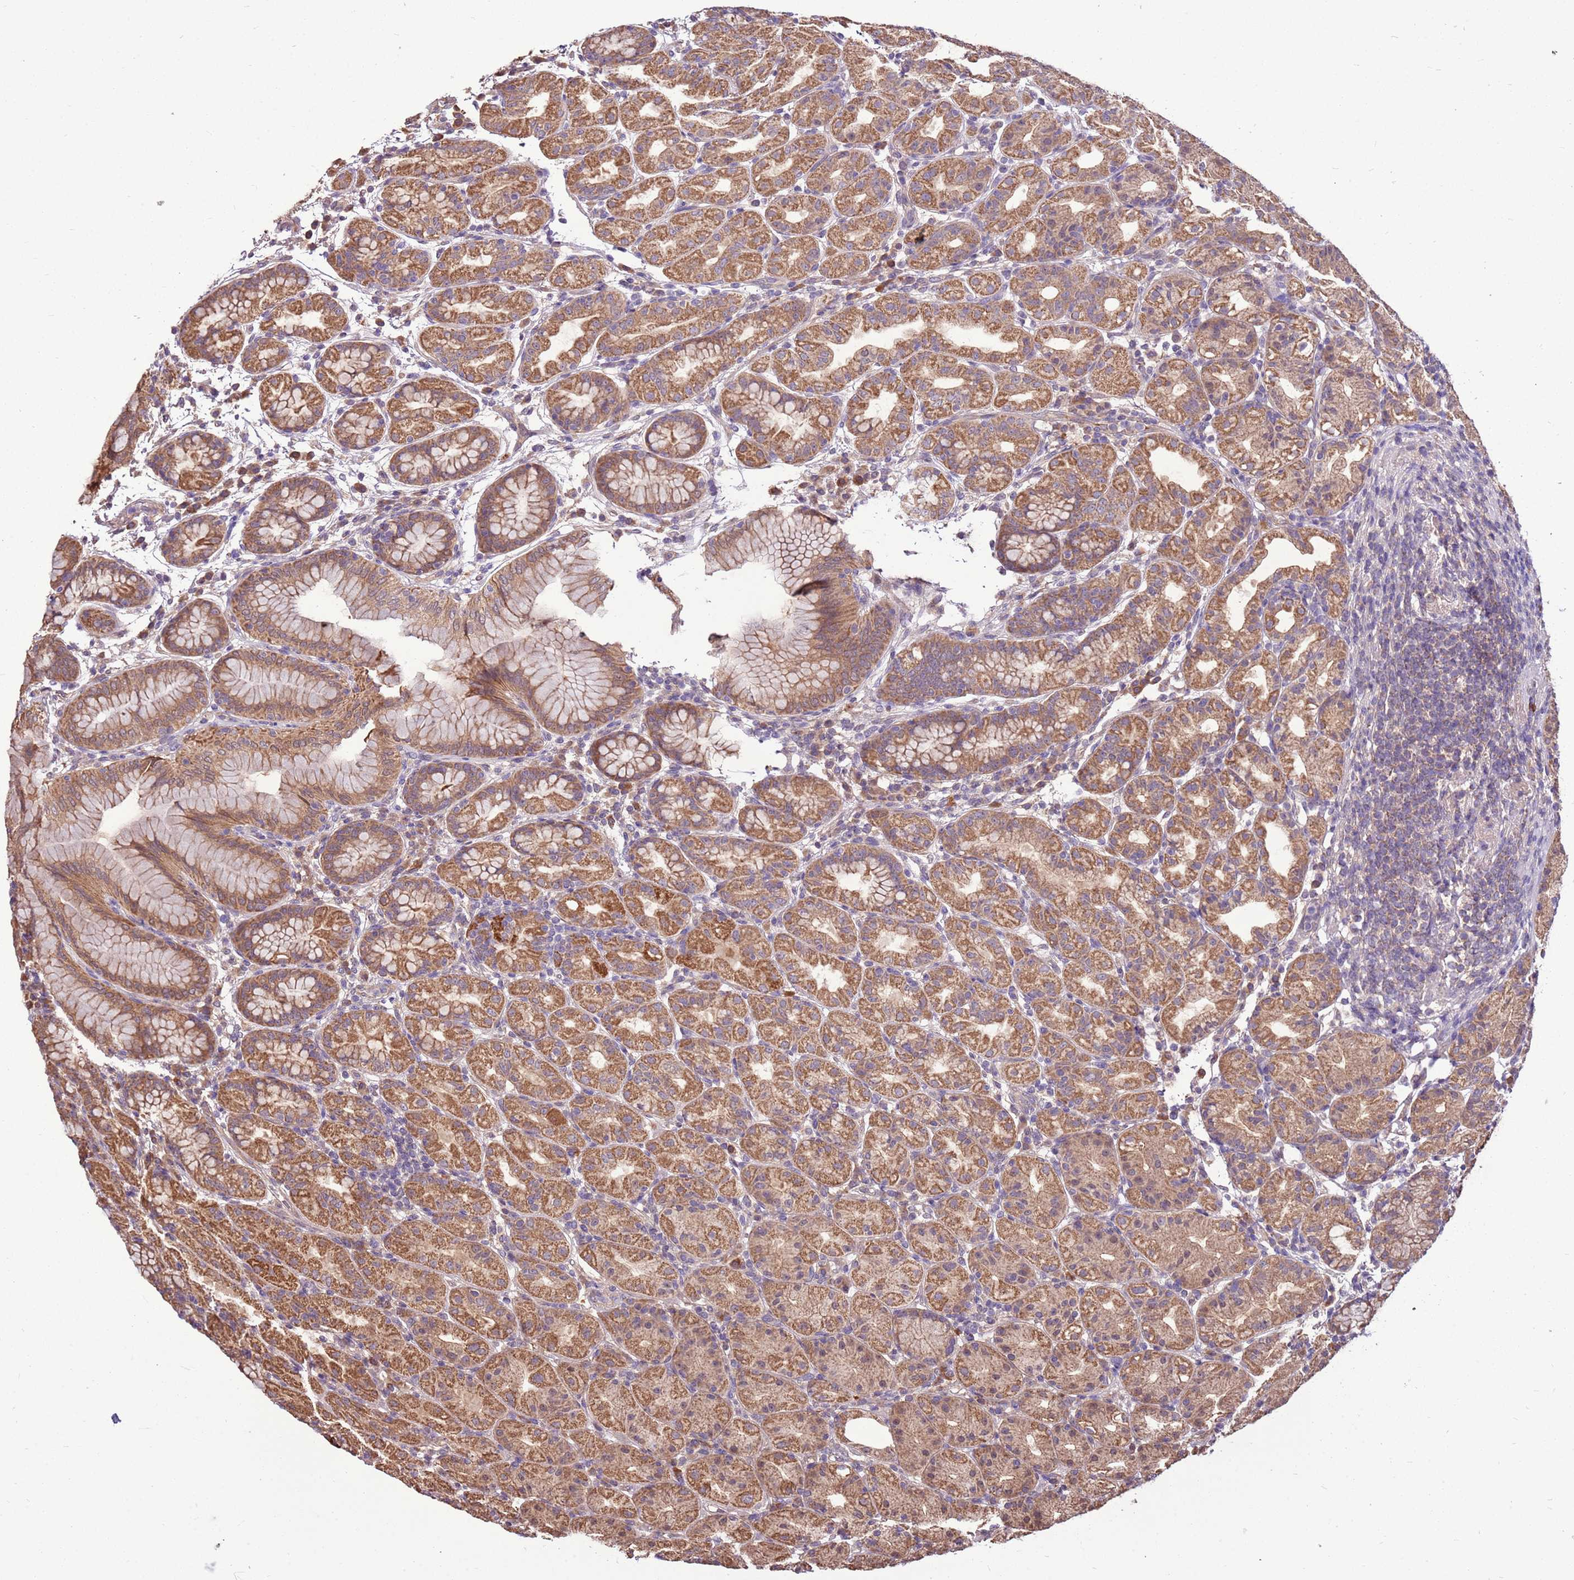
{"staining": {"intensity": "moderate", "quantity": ">75%", "location": "cytoplasmic/membranous"}, "tissue": "stomach", "cell_type": "Glandular cells", "image_type": "normal", "snomed": [{"axis": "morphology", "description": "Normal tissue, NOS"}, {"axis": "topography", "description": "Stomach"}], "caption": "IHC staining of unremarkable stomach, which exhibits medium levels of moderate cytoplasmic/membranous expression in about >75% of glandular cells indicating moderate cytoplasmic/membranous protein staining. The staining was performed using DAB (3,3'-diaminobenzidine) (brown) for protein detection and nuclei were counterstained in hematoxylin (blue).", "gene": "BBS5", "patient": {"sex": "female", "age": 79}}